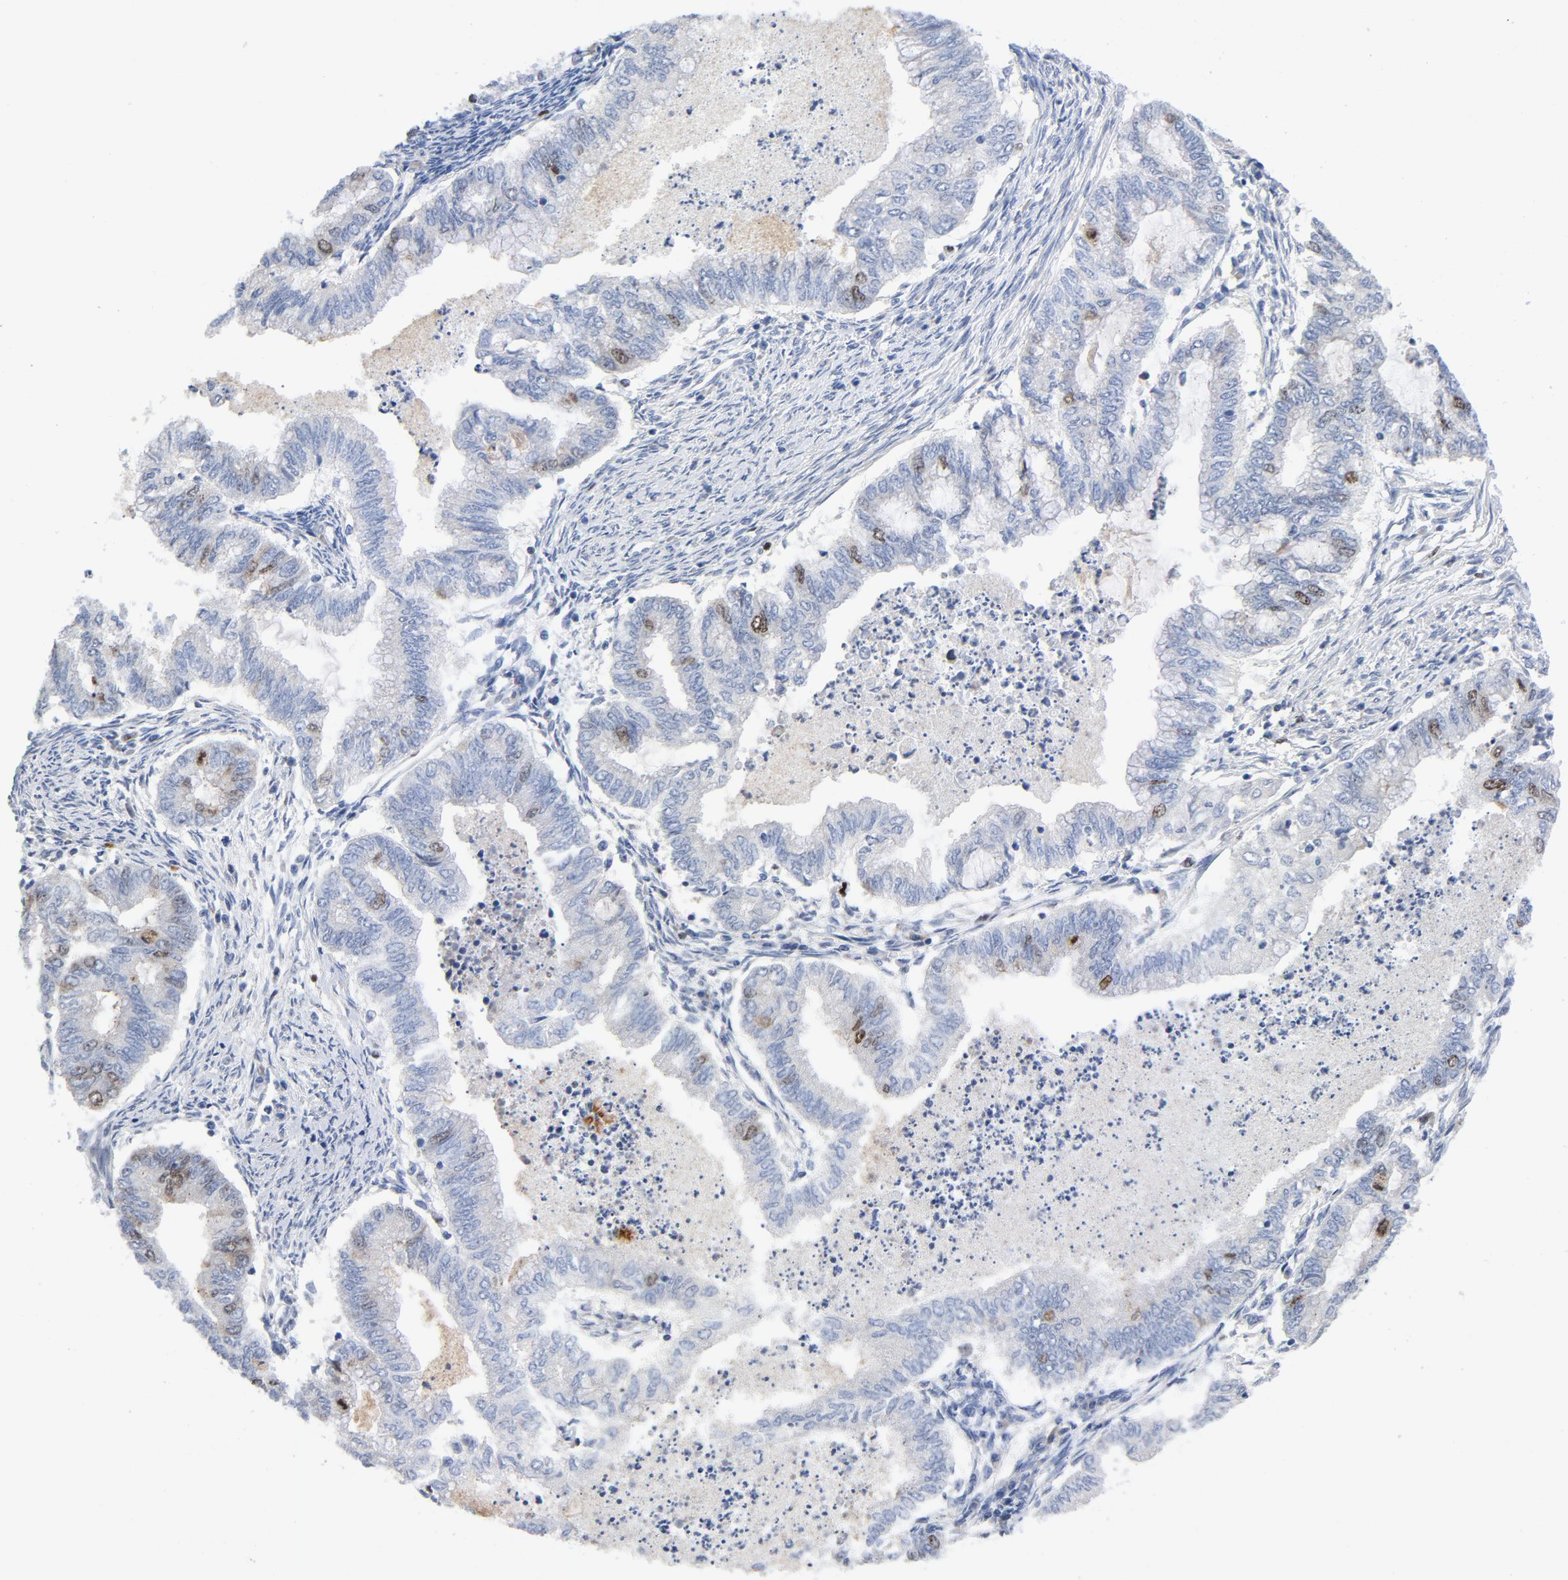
{"staining": {"intensity": "moderate", "quantity": "<25%", "location": "nuclear"}, "tissue": "endometrial cancer", "cell_type": "Tumor cells", "image_type": "cancer", "snomed": [{"axis": "morphology", "description": "Adenocarcinoma, NOS"}, {"axis": "topography", "description": "Endometrium"}], "caption": "Moderate nuclear protein positivity is appreciated in approximately <25% of tumor cells in adenocarcinoma (endometrial).", "gene": "BIRC5", "patient": {"sex": "female", "age": 79}}